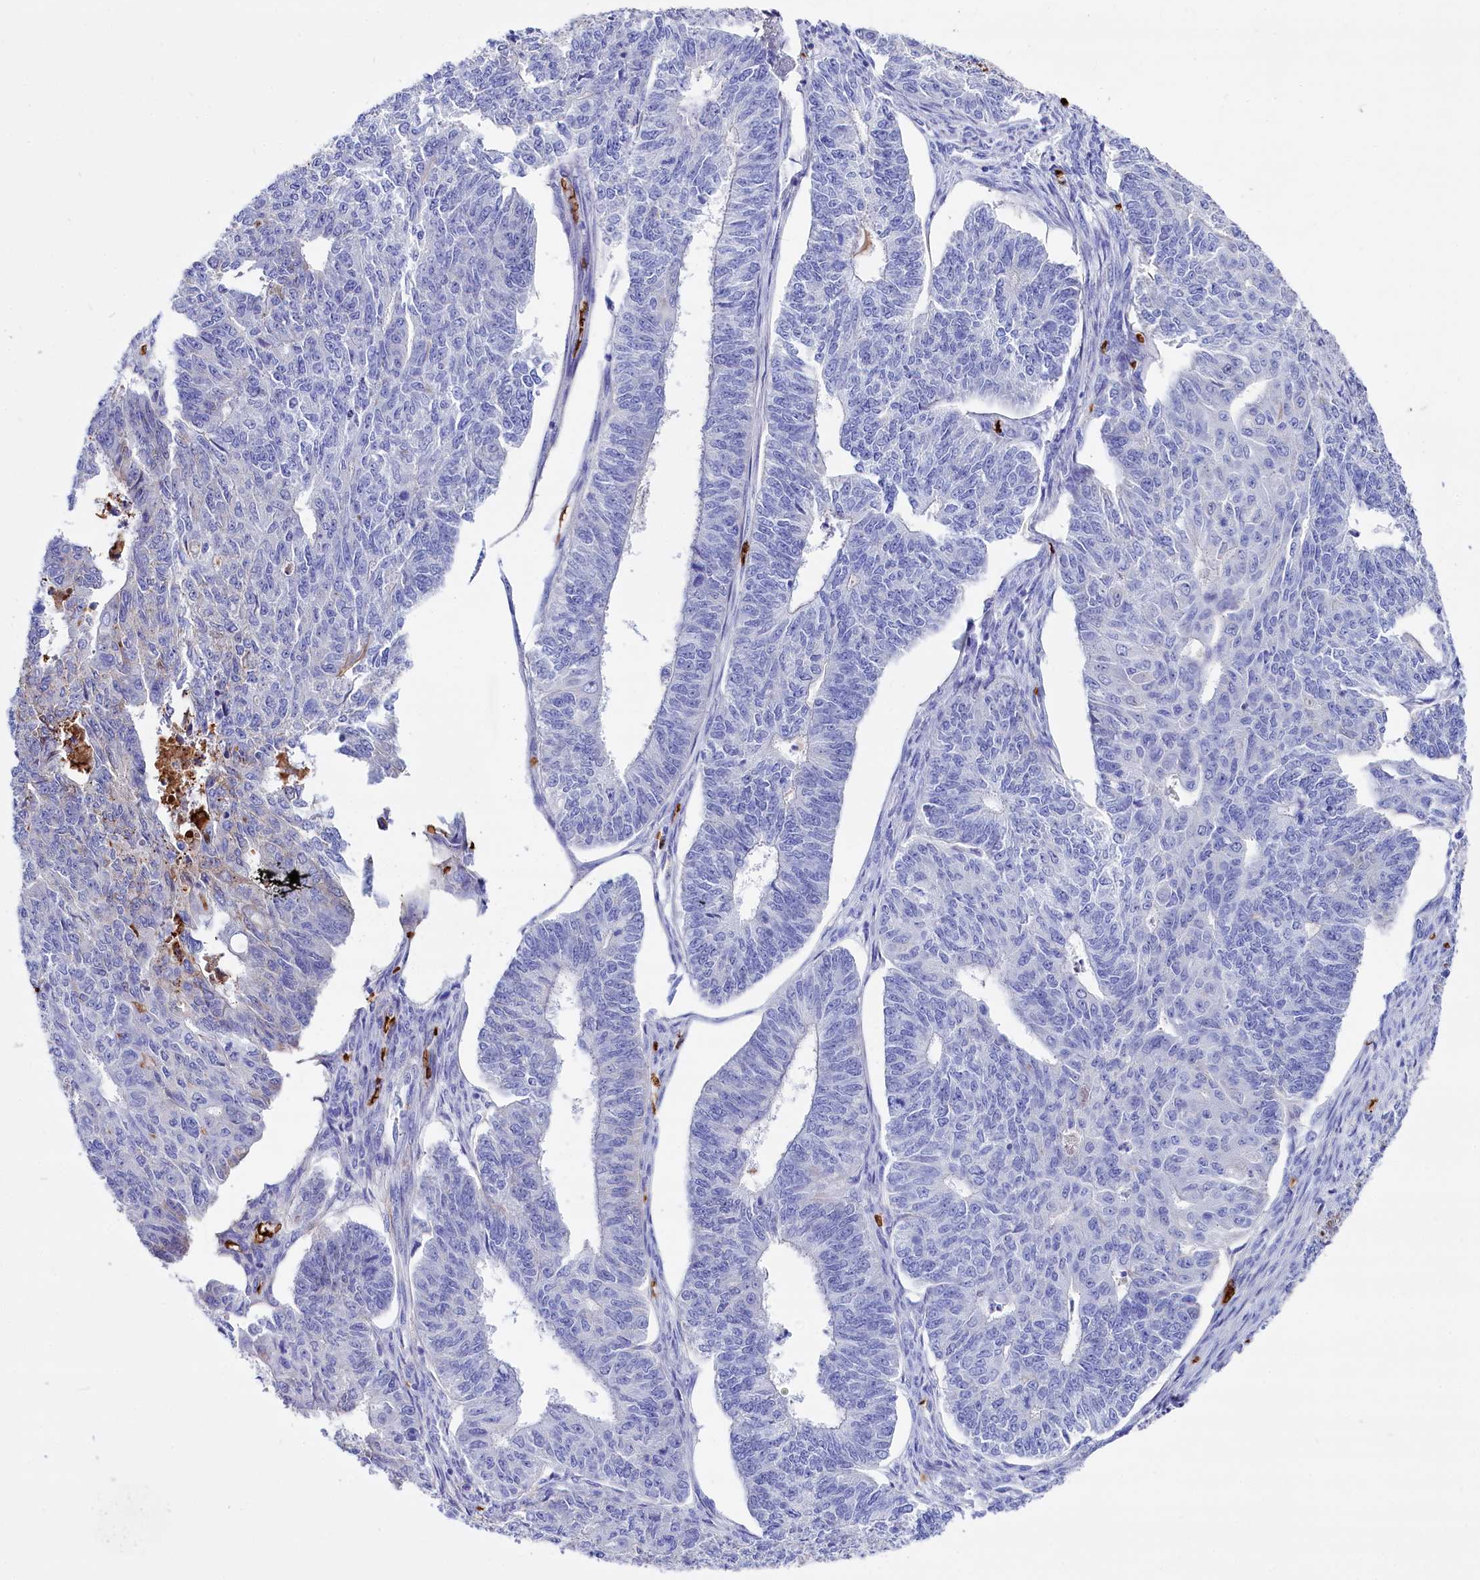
{"staining": {"intensity": "negative", "quantity": "none", "location": "none"}, "tissue": "endometrial cancer", "cell_type": "Tumor cells", "image_type": "cancer", "snomed": [{"axis": "morphology", "description": "Adenocarcinoma, NOS"}, {"axis": "topography", "description": "Endometrium"}], "caption": "Tumor cells are negative for protein expression in human adenocarcinoma (endometrial).", "gene": "RPUSD3", "patient": {"sex": "female", "age": 32}}